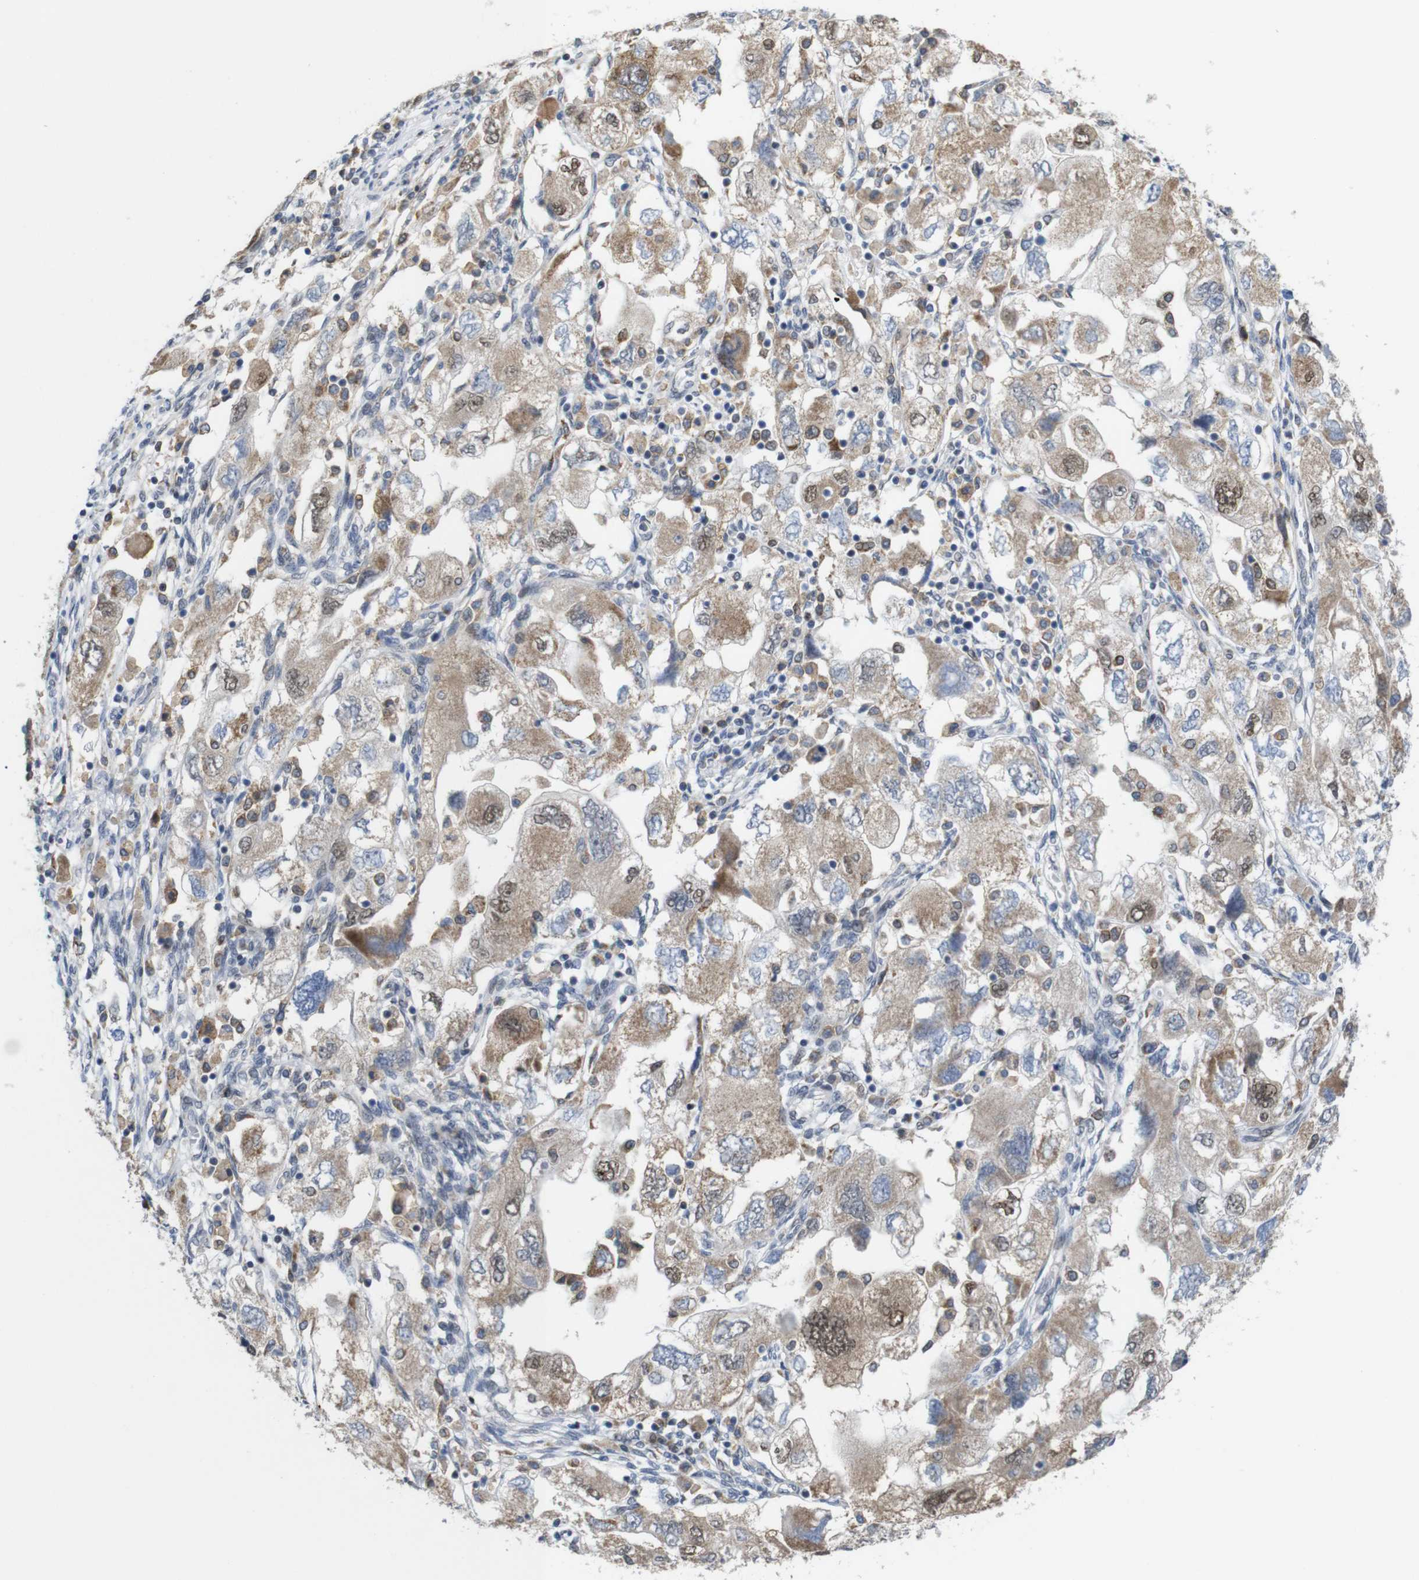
{"staining": {"intensity": "moderate", "quantity": ">75%", "location": "cytoplasmic/membranous,nuclear"}, "tissue": "ovarian cancer", "cell_type": "Tumor cells", "image_type": "cancer", "snomed": [{"axis": "morphology", "description": "Carcinoma, NOS"}, {"axis": "morphology", "description": "Cystadenocarcinoma, serous, NOS"}, {"axis": "topography", "description": "Ovary"}], "caption": "This is an image of immunohistochemistry (IHC) staining of ovarian cancer, which shows moderate positivity in the cytoplasmic/membranous and nuclear of tumor cells.", "gene": "PNMA8A", "patient": {"sex": "female", "age": 69}}